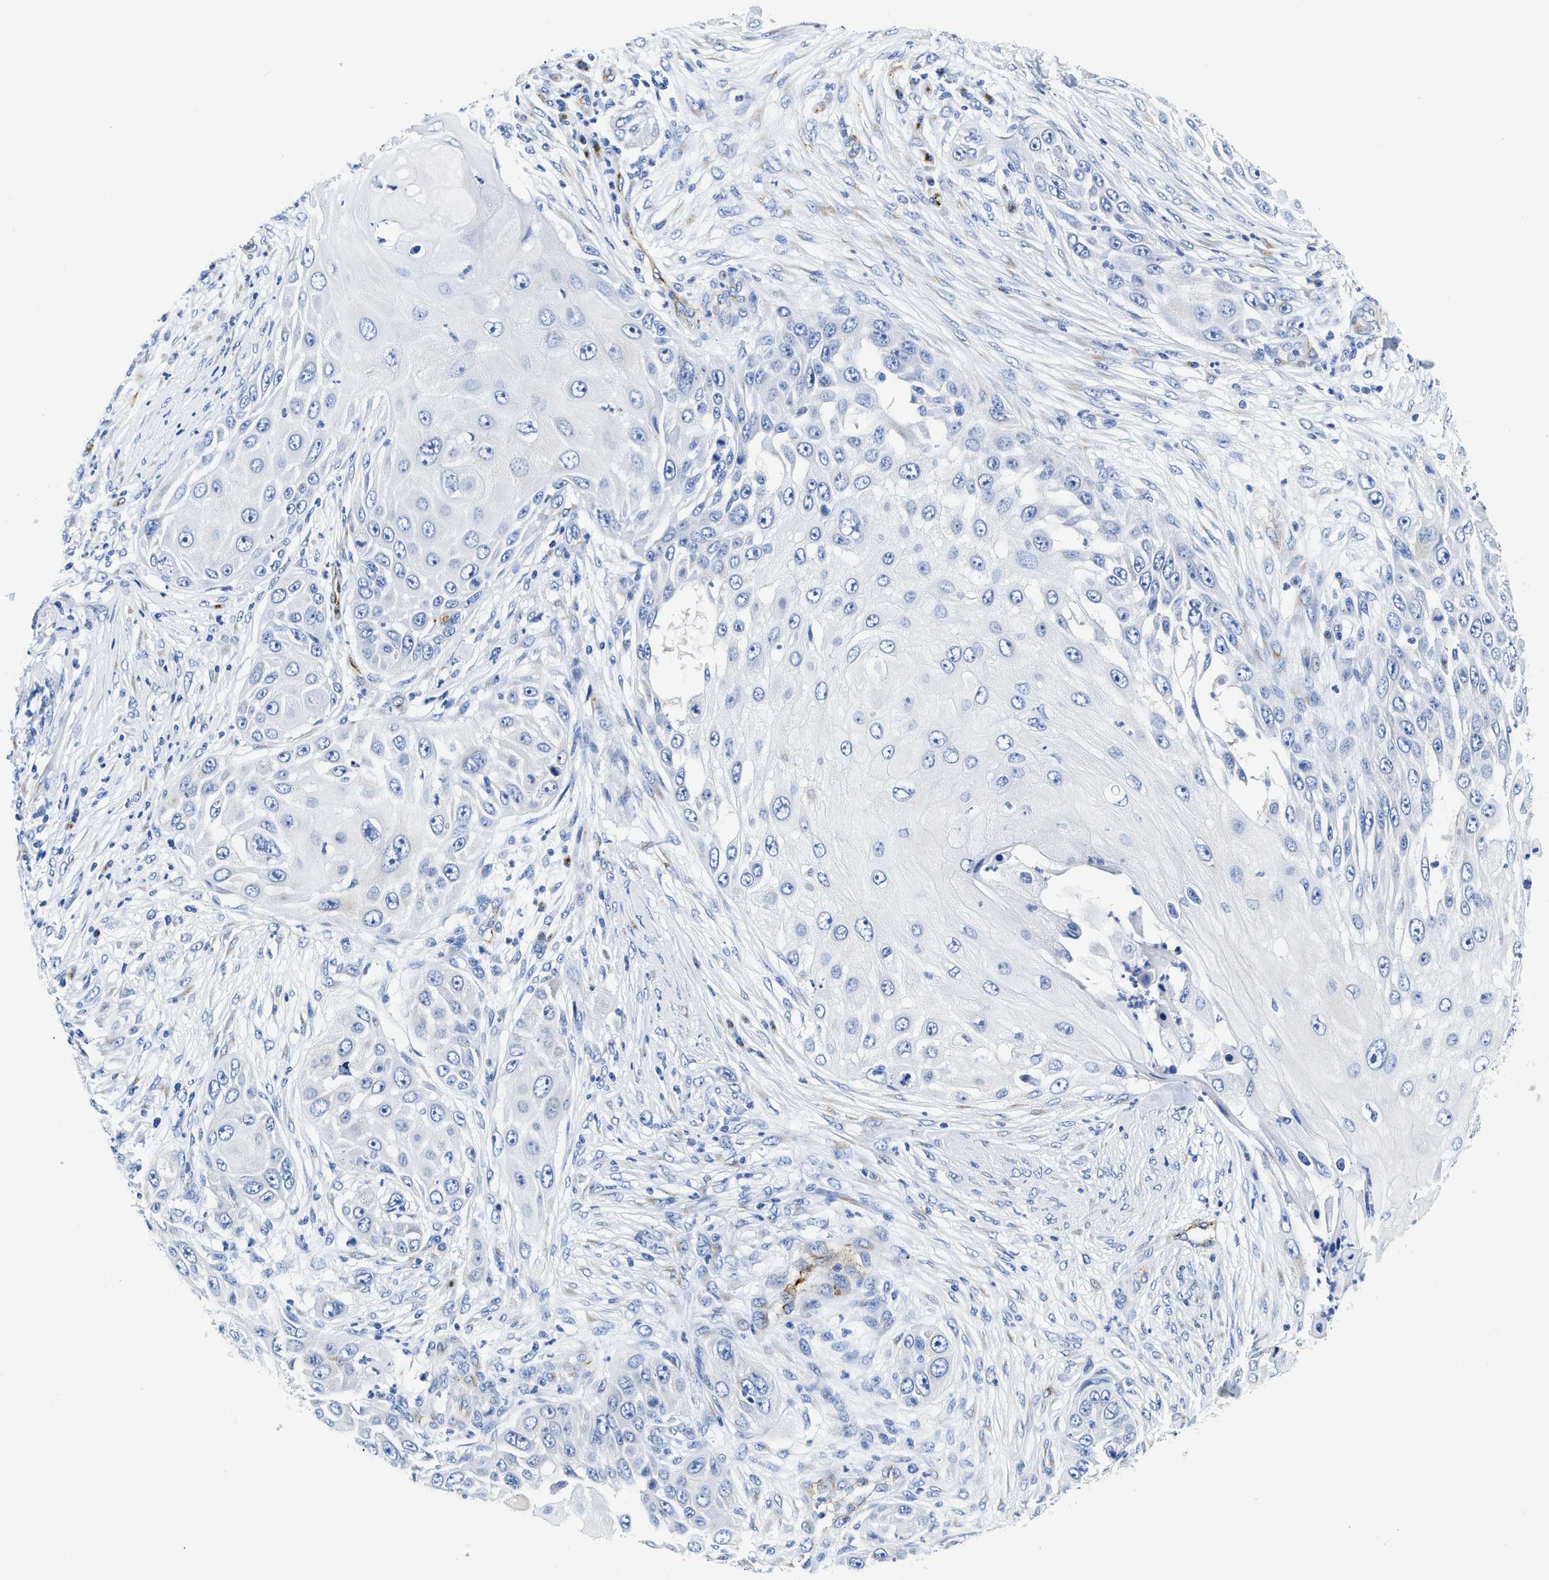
{"staining": {"intensity": "negative", "quantity": "none", "location": "none"}, "tissue": "skin cancer", "cell_type": "Tumor cells", "image_type": "cancer", "snomed": [{"axis": "morphology", "description": "Squamous cell carcinoma, NOS"}, {"axis": "topography", "description": "Skin"}], "caption": "This is an IHC micrograph of skin cancer (squamous cell carcinoma). There is no positivity in tumor cells.", "gene": "TVP23B", "patient": {"sex": "female", "age": 44}}